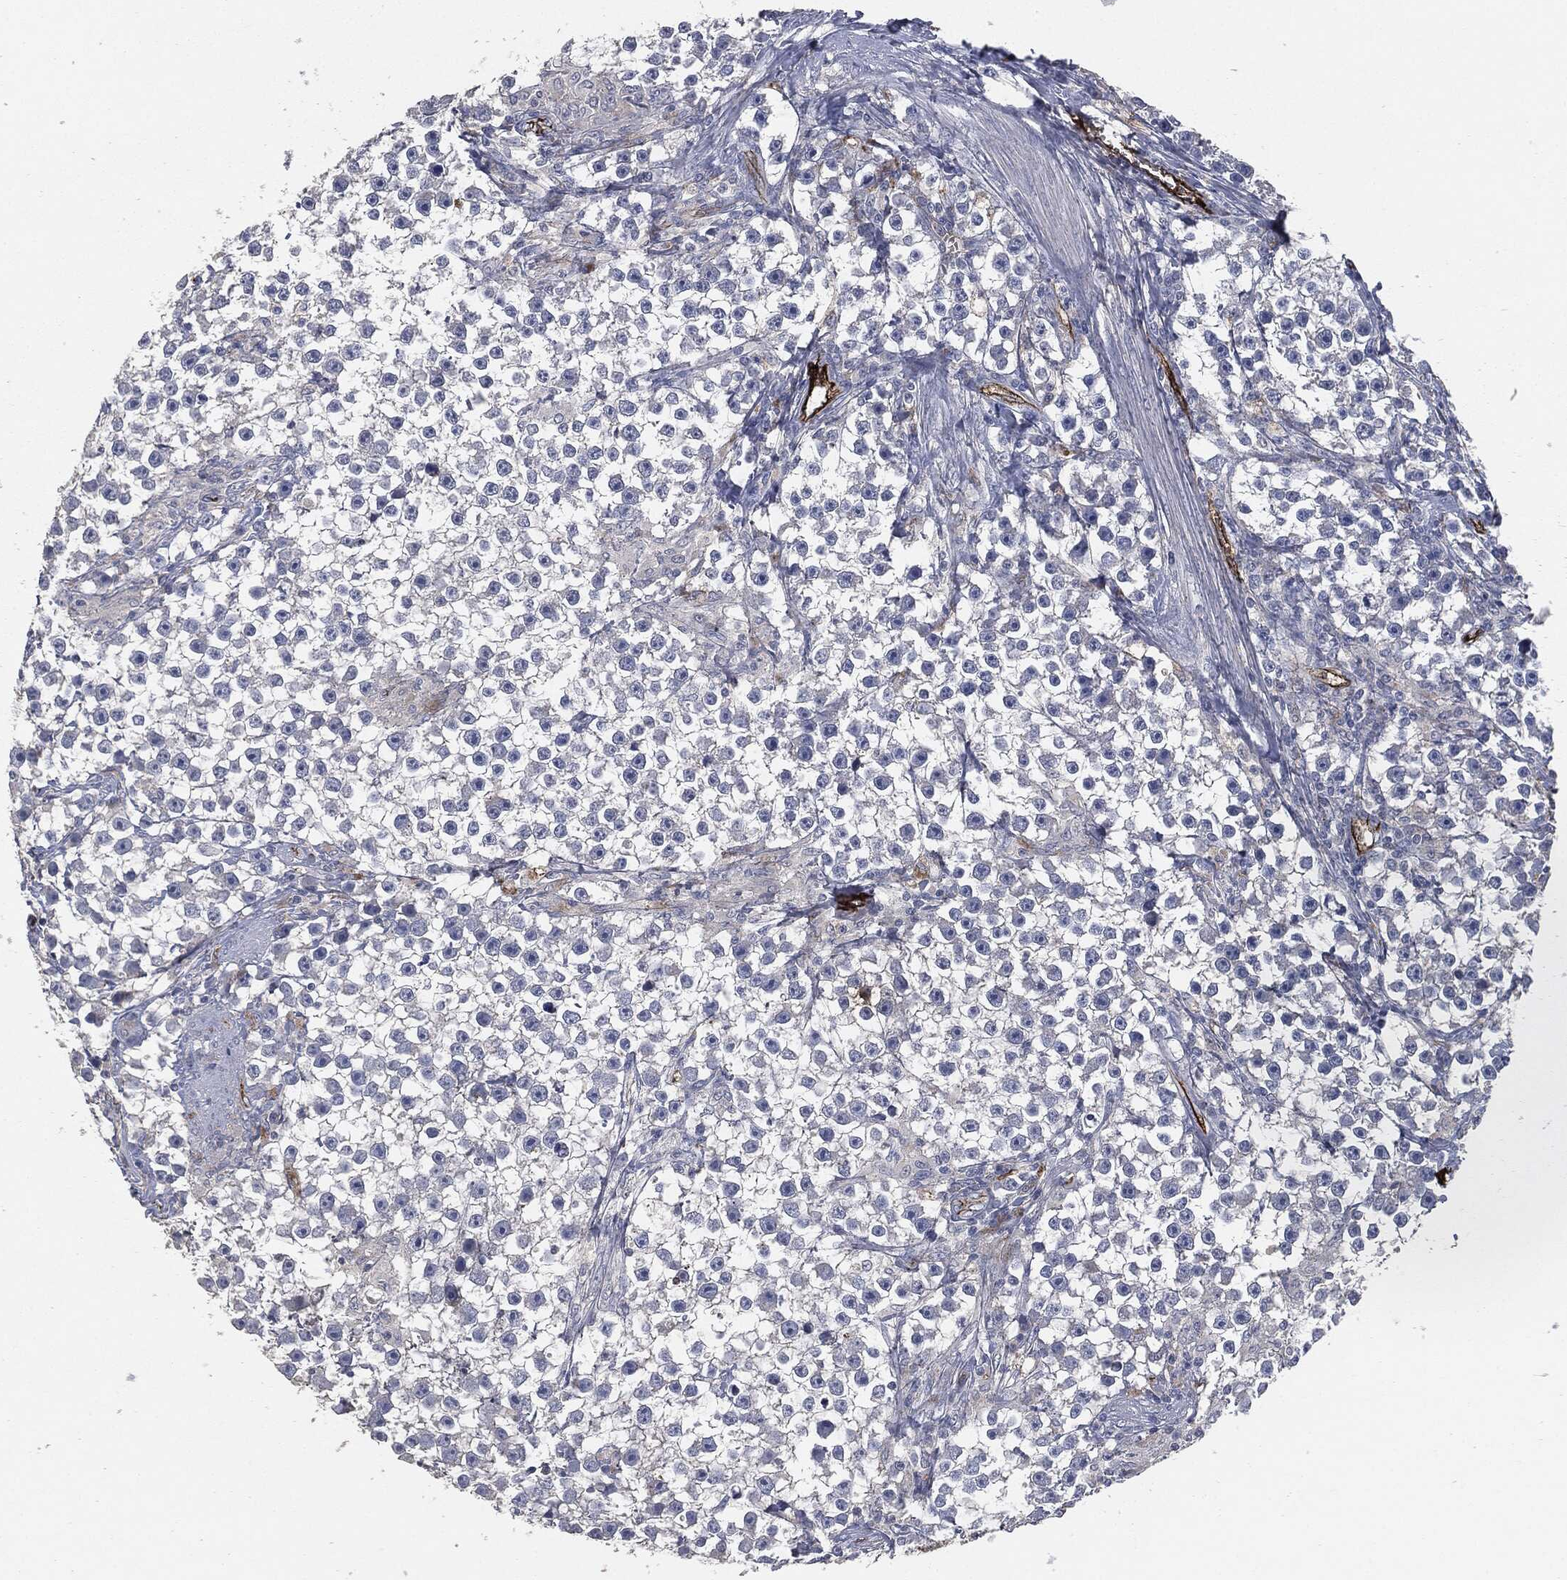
{"staining": {"intensity": "negative", "quantity": "none", "location": "none"}, "tissue": "testis cancer", "cell_type": "Tumor cells", "image_type": "cancer", "snomed": [{"axis": "morphology", "description": "Seminoma, NOS"}, {"axis": "topography", "description": "Testis"}], "caption": "DAB immunohistochemical staining of seminoma (testis) displays no significant expression in tumor cells.", "gene": "APOB", "patient": {"sex": "male", "age": 59}}